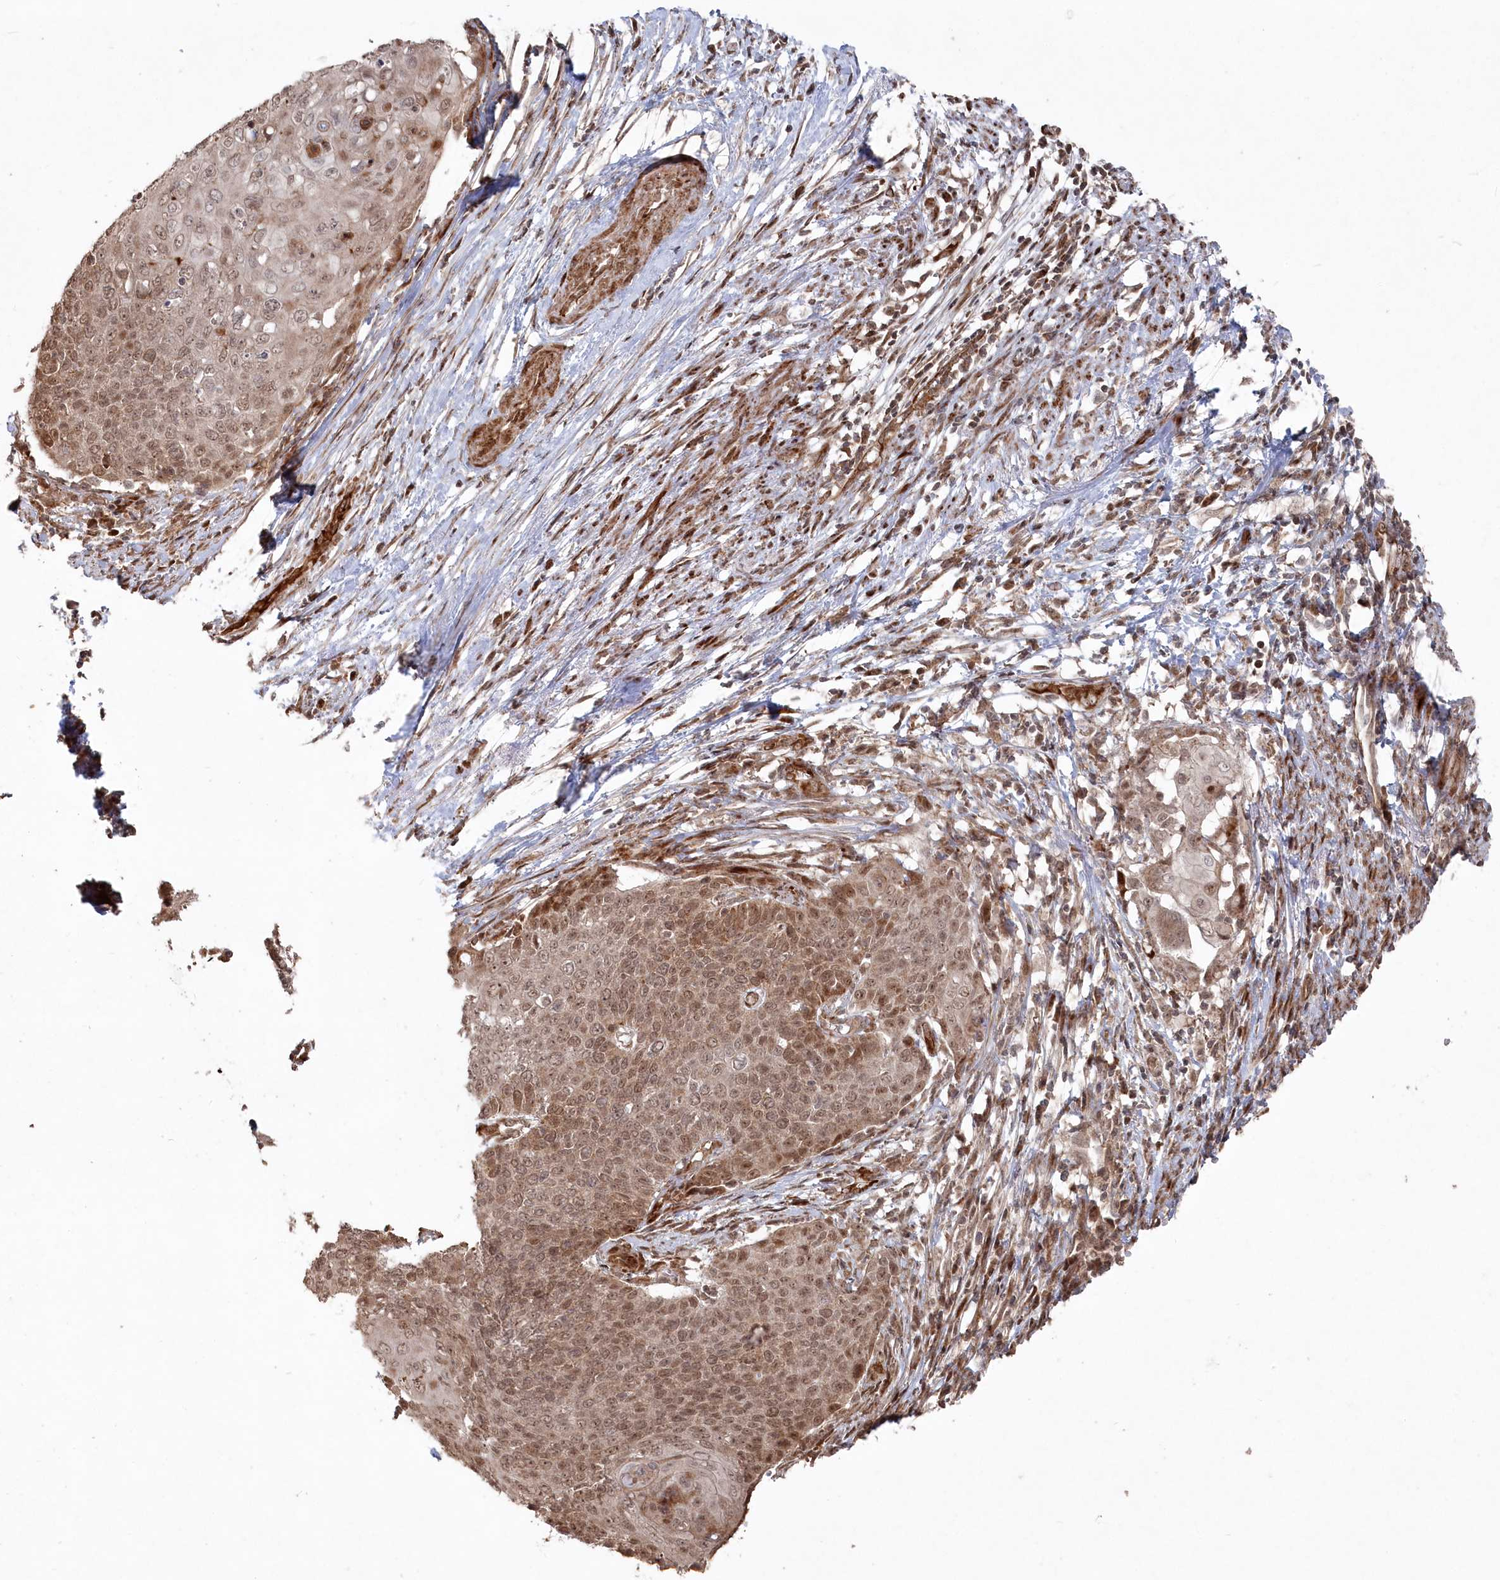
{"staining": {"intensity": "moderate", "quantity": ">75%", "location": "cytoplasmic/membranous,nuclear"}, "tissue": "cervical cancer", "cell_type": "Tumor cells", "image_type": "cancer", "snomed": [{"axis": "morphology", "description": "Squamous cell carcinoma, NOS"}, {"axis": "topography", "description": "Cervix"}], "caption": "A medium amount of moderate cytoplasmic/membranous and nuclear expression is appreciated in approximately >75% of tumor cells in cervical cancer tissue.", "gene": "POLR3A", "patient": {"sex": "female", "age": 39}}